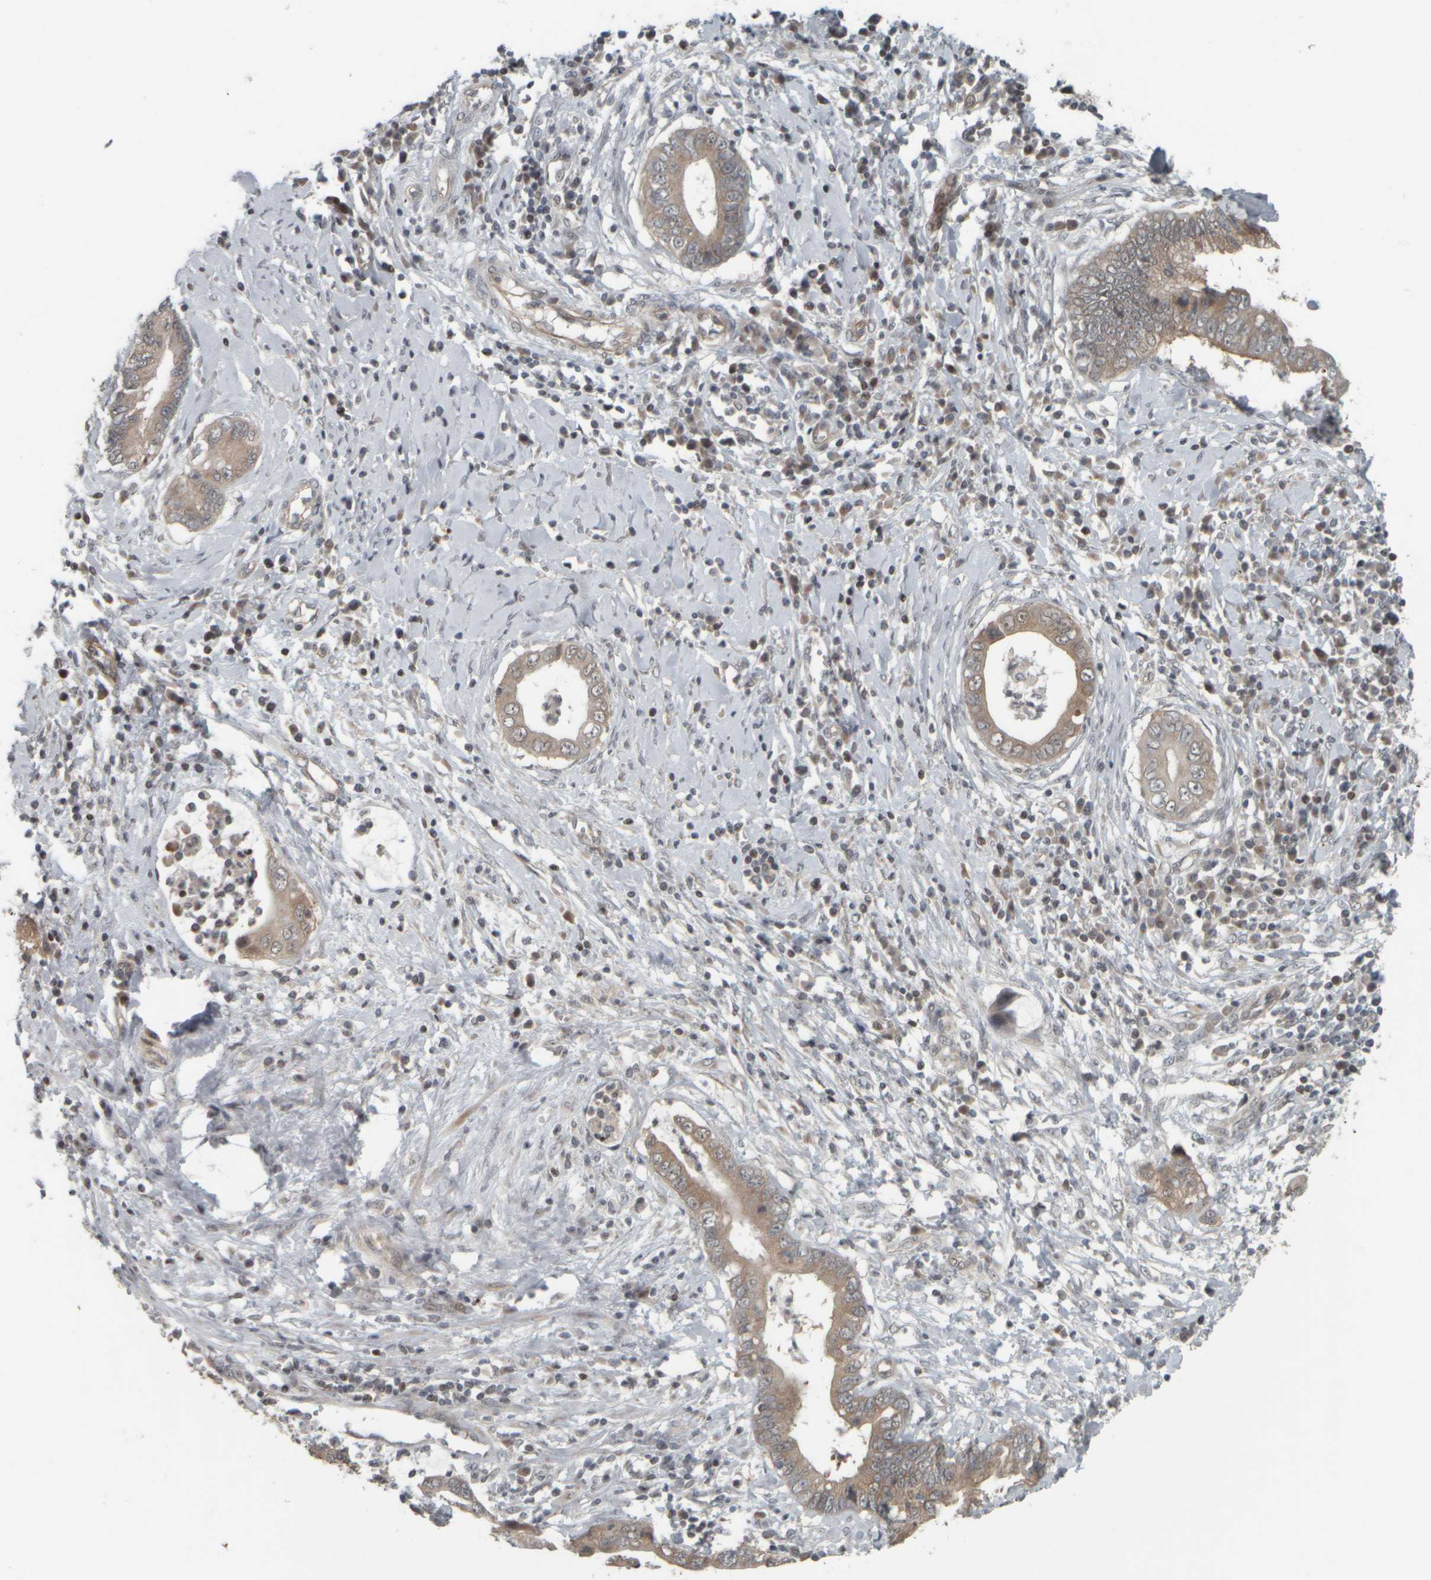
{"staining": {"intensity": "weak", "quantity": ">75%", "location": "cytoplasmic/membranous"}, "tissue": "cervical cancer", "cell_type": "Tumor cells", "image_type": "cancer", "snomed": [{"axis": "morphology", "description": "Adenocarcinoma, NOS"}, {"axis": "topography", "description": "Cervix"}], "caption": "Protein expression analysis of human adenocarcinoma (cervical) reveals weak cytoplasmic/membranous expression in approximately >75% of tumor cells.", "gene": "NAPG", "patient": {"sex": "female", "age": 44}}